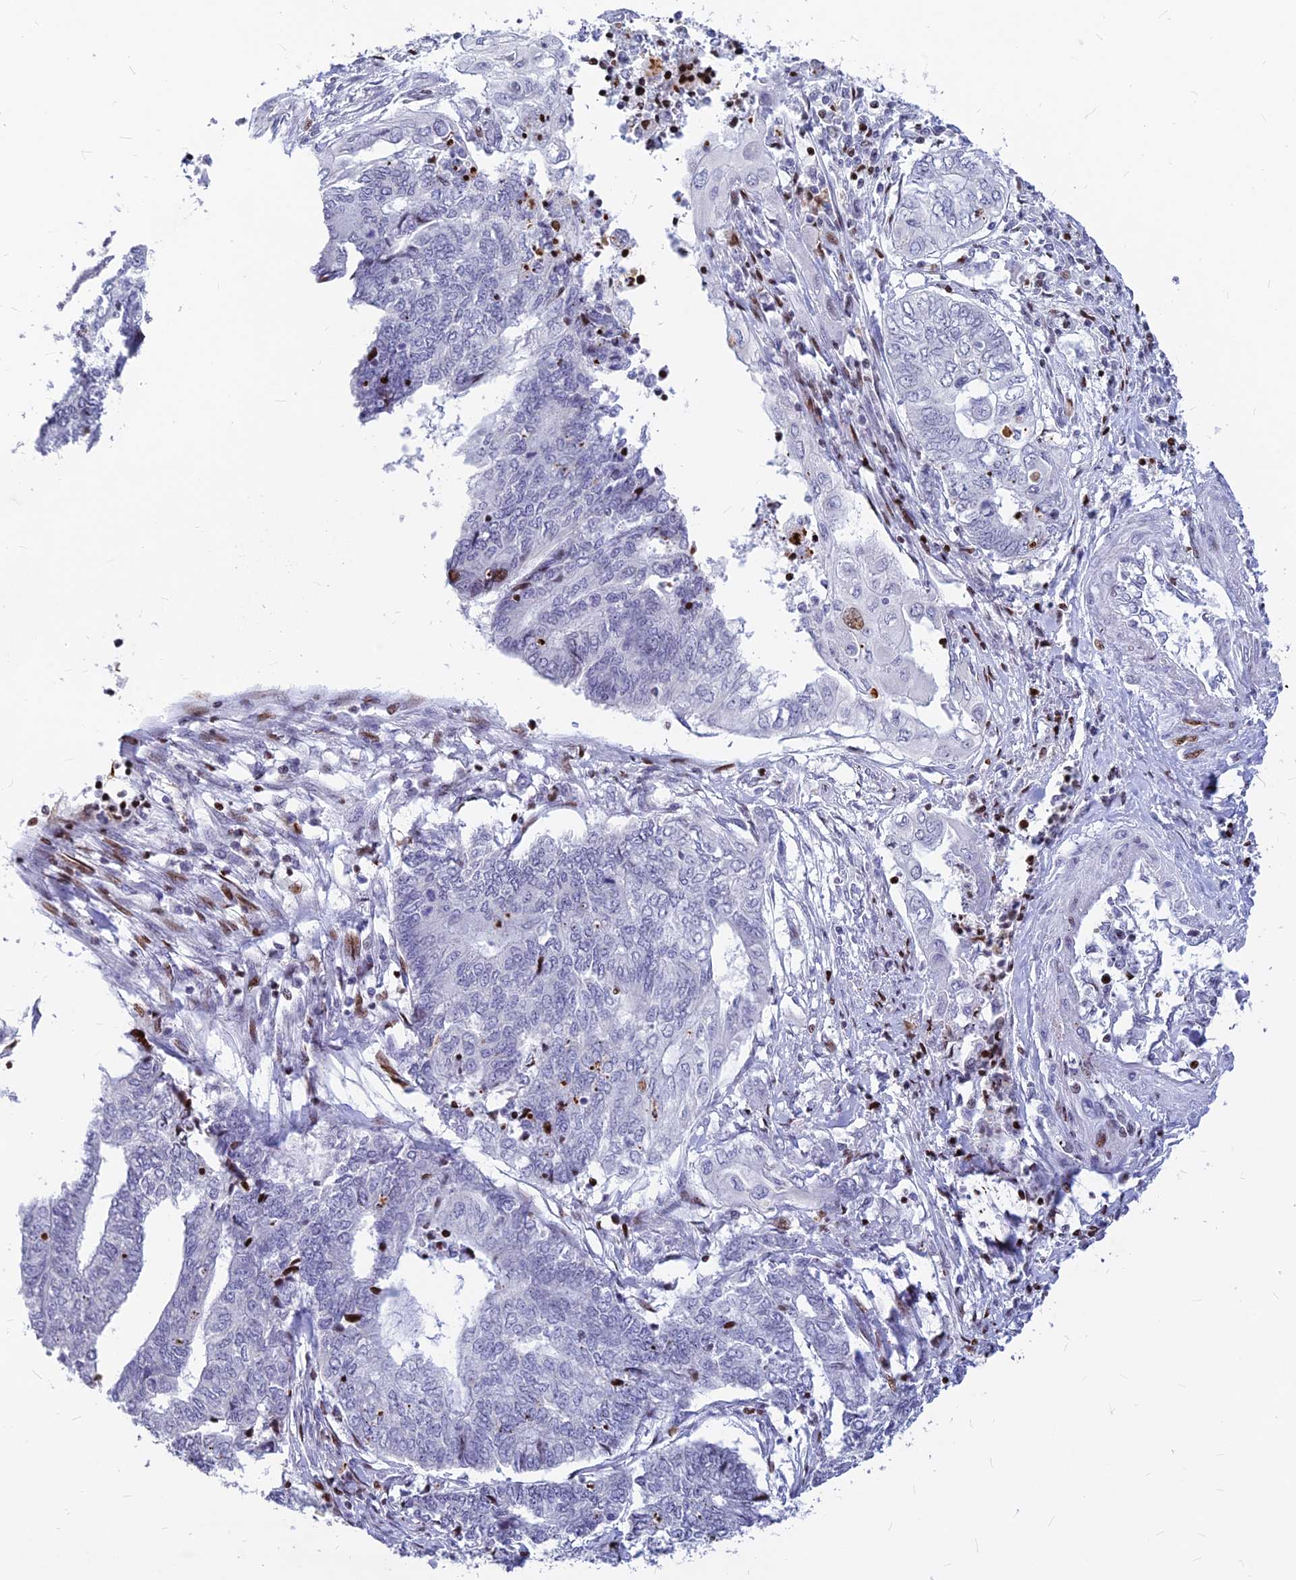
{"staining": {"intensity": "negative", "quantity": "none", "location": "none"}, "tissue": "endometrial cancer", "cell_type": "Tumor cells", "image_type": "cancer", "snomed": [{"axis": "morphology", "description": "Adenocarcinoma, NOS"}, {"axis": "topography", "description": "Uterus"}, {"axis": "topography", "description": "Endometrium"}], "caption": "An image of endometrial cancer (adenocarcinoma) stained for a protein shows no brown staining in tumor cells. Brightfield microscopy of immunohistochemistry stained with DAB (3,3'-diaminobenzidine) (brown) and hematoxylin (blue), captured at high magnification.", "gene": "PRPS1", "patient": {"sex": "female", "age": 70}}